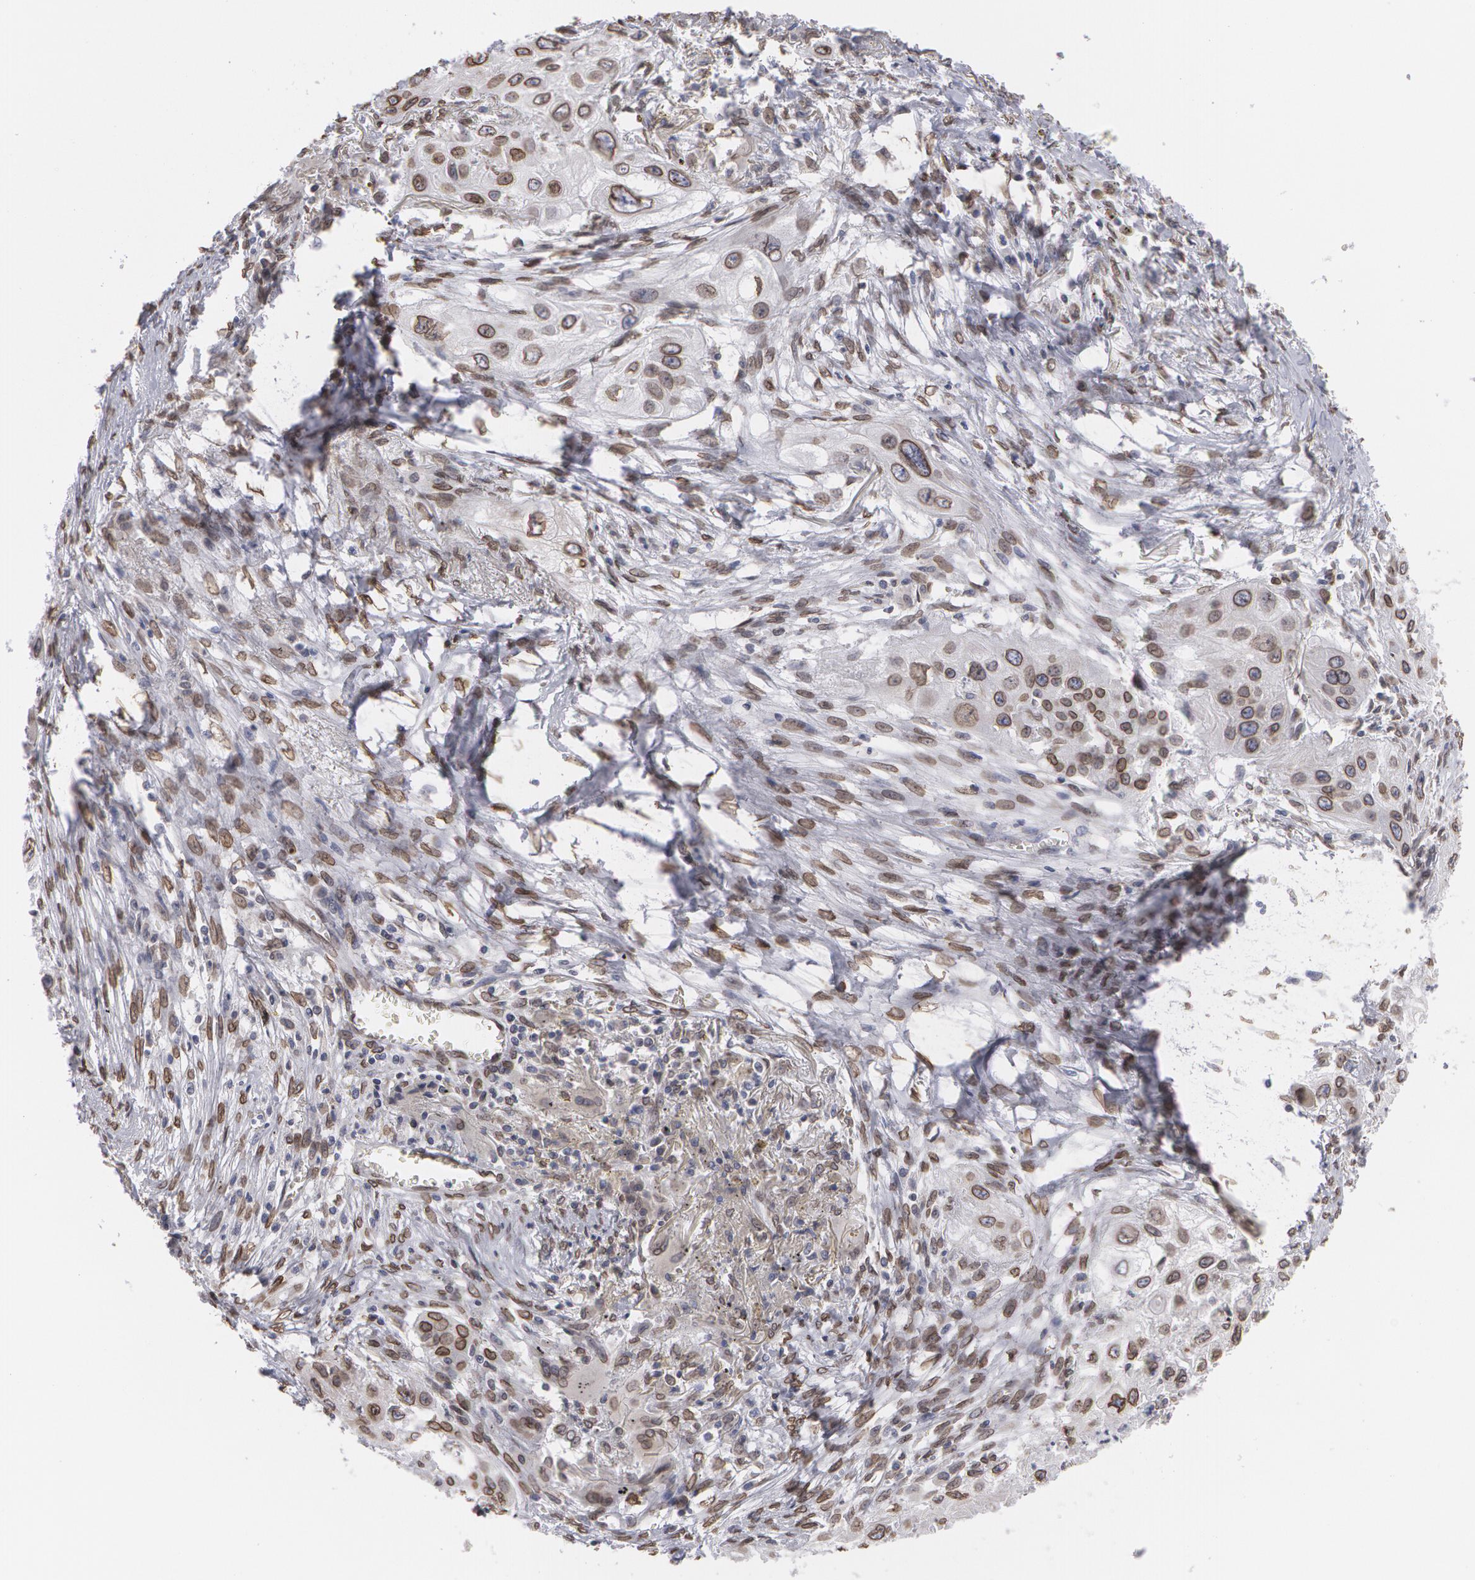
{"staining": {"intensity": "moderate", "quantity": ">75%", "location": "nuclear"}, "tissue": "lung cancer", "cell_type": "Tumor cells", "image_type": "cancer", "snomed": [{"axis": "morphology", "description": "Squamous cell carcinoma, NOS"}, {"axis": "topography", "description": "Lung"}], "caption": "Immunohistochemical staining of human lung cancer shows medium levels of moderate nuclear staining in about >75% of tumor cells.", "gene": "EMD", "patient": {"sex": "male", "age": 71}}